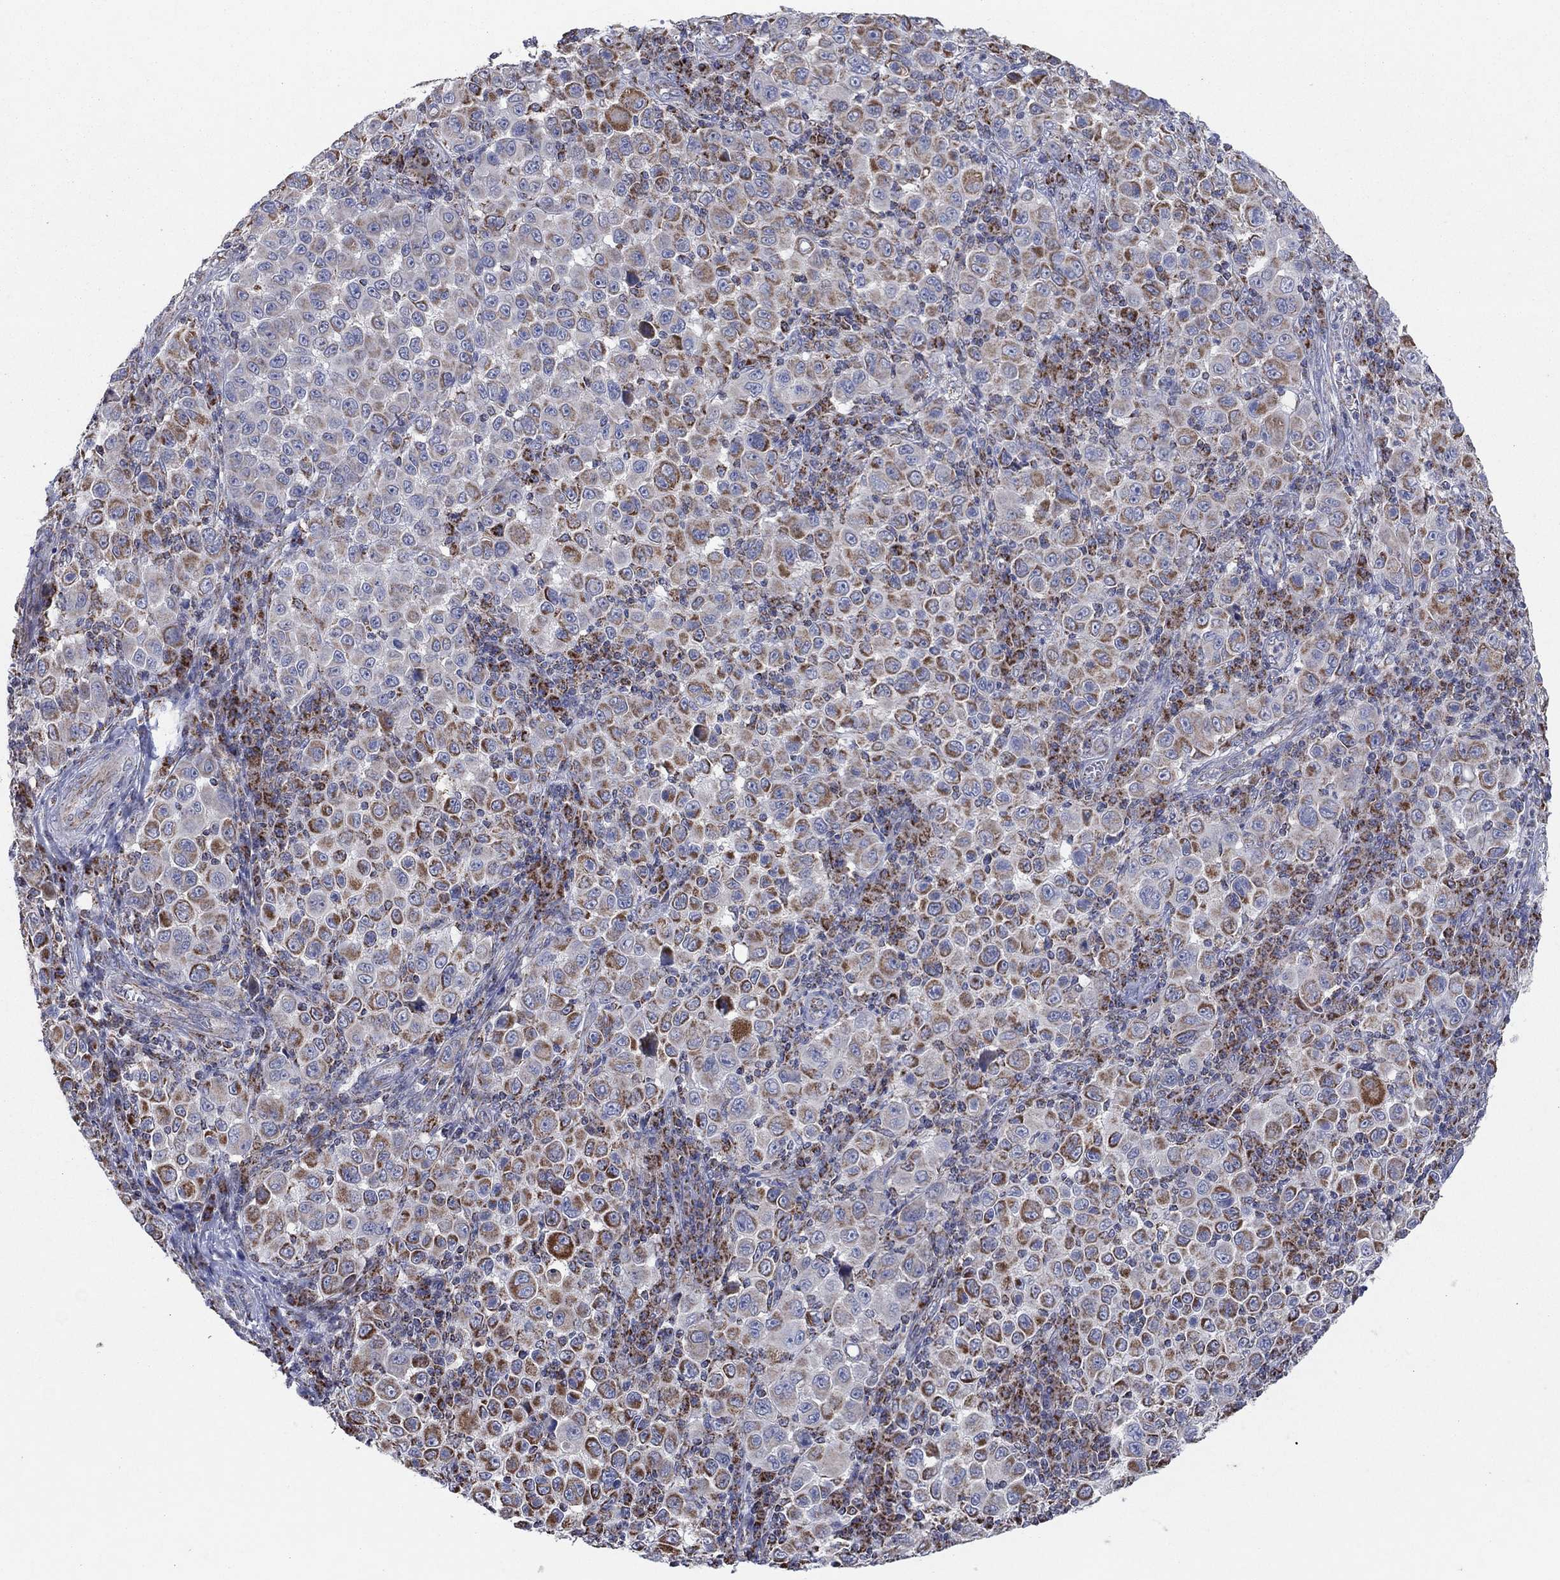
{"staining": {"intensity": "moderate", "quantity": "<25%", "location": "cytoplasmic/membranous"}, "tissue": "melanoma", "cell_type": "Tumor cells", "image_type": "cancer", "snomed": [{"axis": "morphology", "description": "Malignant melanoma, NOS"}, {"axis": "topography", "description": "Skin"}], "caption": "Melanoma stained with a protein marker exhibits moderate staining in tumor cells.", "gene": "C9orf85", "patient": {"sex": "female", "age": 57}}